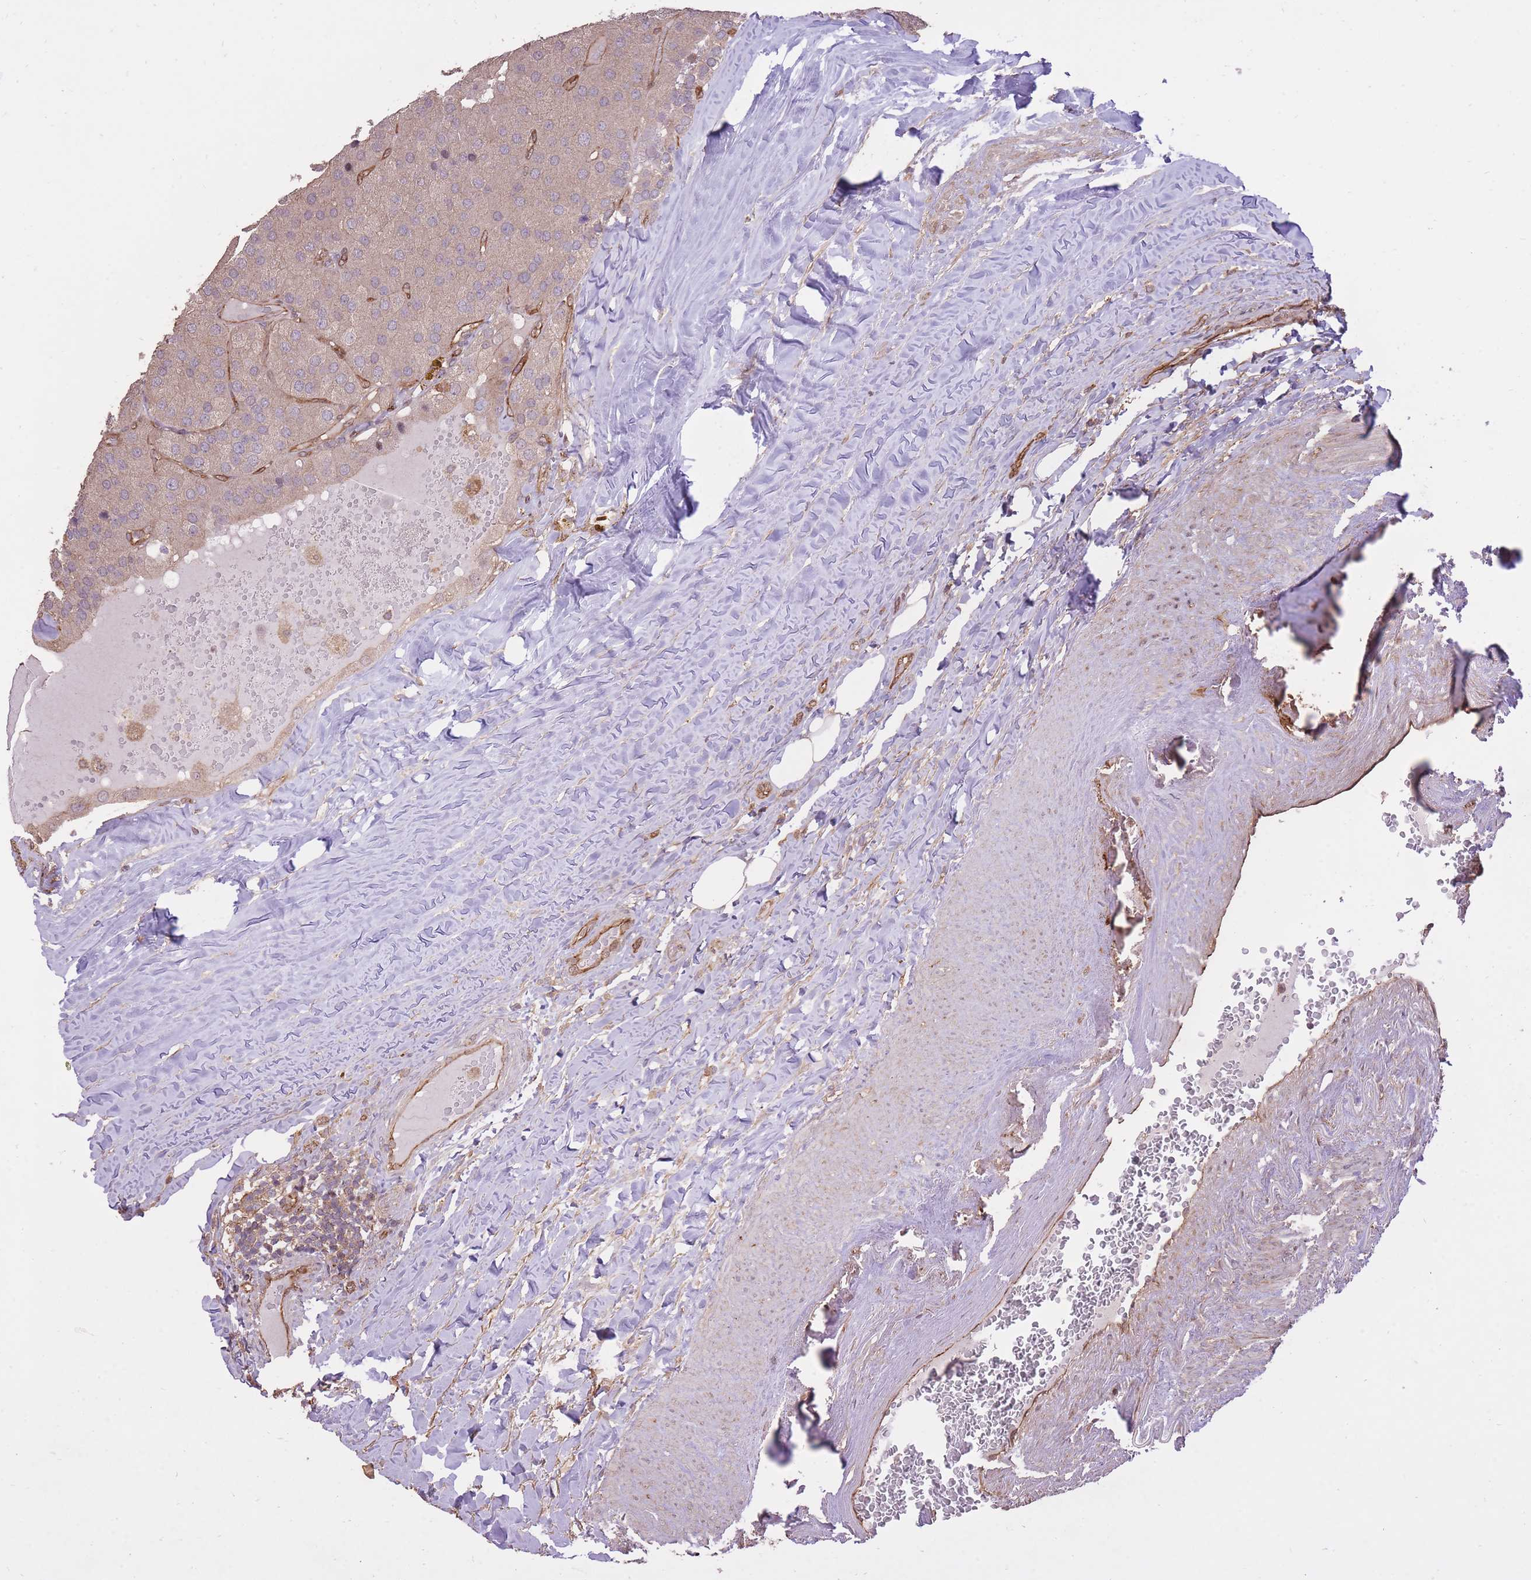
{"staining": {"intensity": "negative", "quantity": "none", "location": "none"}, "tissue": "parathyroid gland", "cell_type": "Glandular cells", "image_type": "normal", "snomed": [{"axis": "morphology", "description": "Normal tissue, NOS"}, {"axis": "morphology", "description": "Adenoma, NOS"}, {"axis": "topography", "description": "Parathyroid gland"}], "caption": "This is an immunohistochemistry image of normal parathyroid gland. There is no expression in glandular cells.", "gene": "PLD1", "patient": {"sex": "female", "age": 86}}